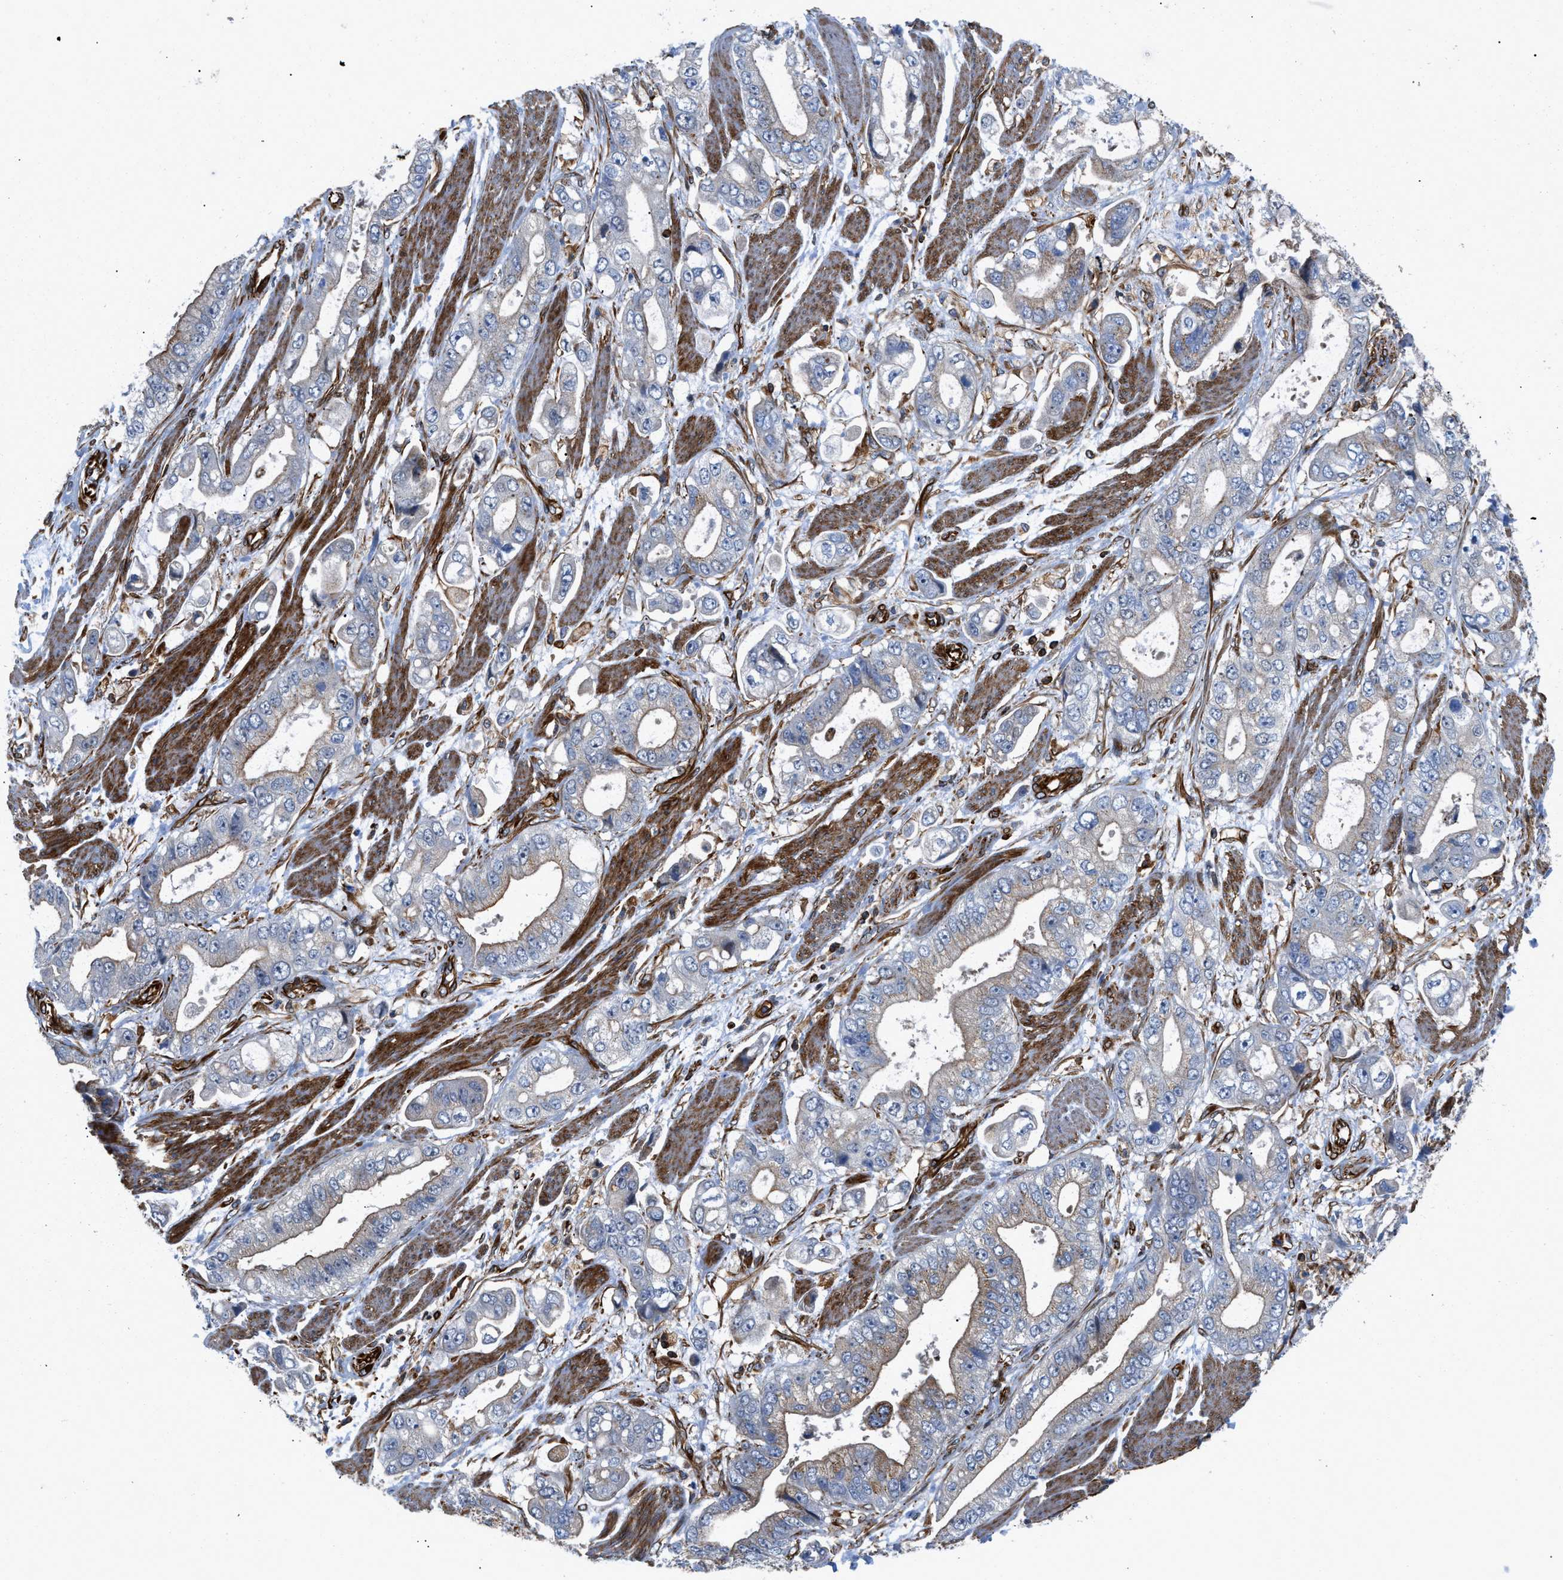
{"staining": {"intensity": "weak", "quantity": "25%-75%", "location": "cytoplasmic/membranous"}, "tissue": "stomach cancer", "cell_type": "Tumor cells", "image_type": "cancer", "snomed": [{"axis": "morphology", "description": "Normal tissue, NOS"}, {"axis": "morphology", "description": "Adenocarcinoma, NOS"}, {"axis": "topography", "description": "Stomach"}], "caption": "Adenocarcinoma (stomach) stained with IHC demonstrates weak cytoplasmic/membranous expression in about 25%-75% of tumor cells.", "gene": "PTPRE", "patient": {"sex": "male", "age": 62}}